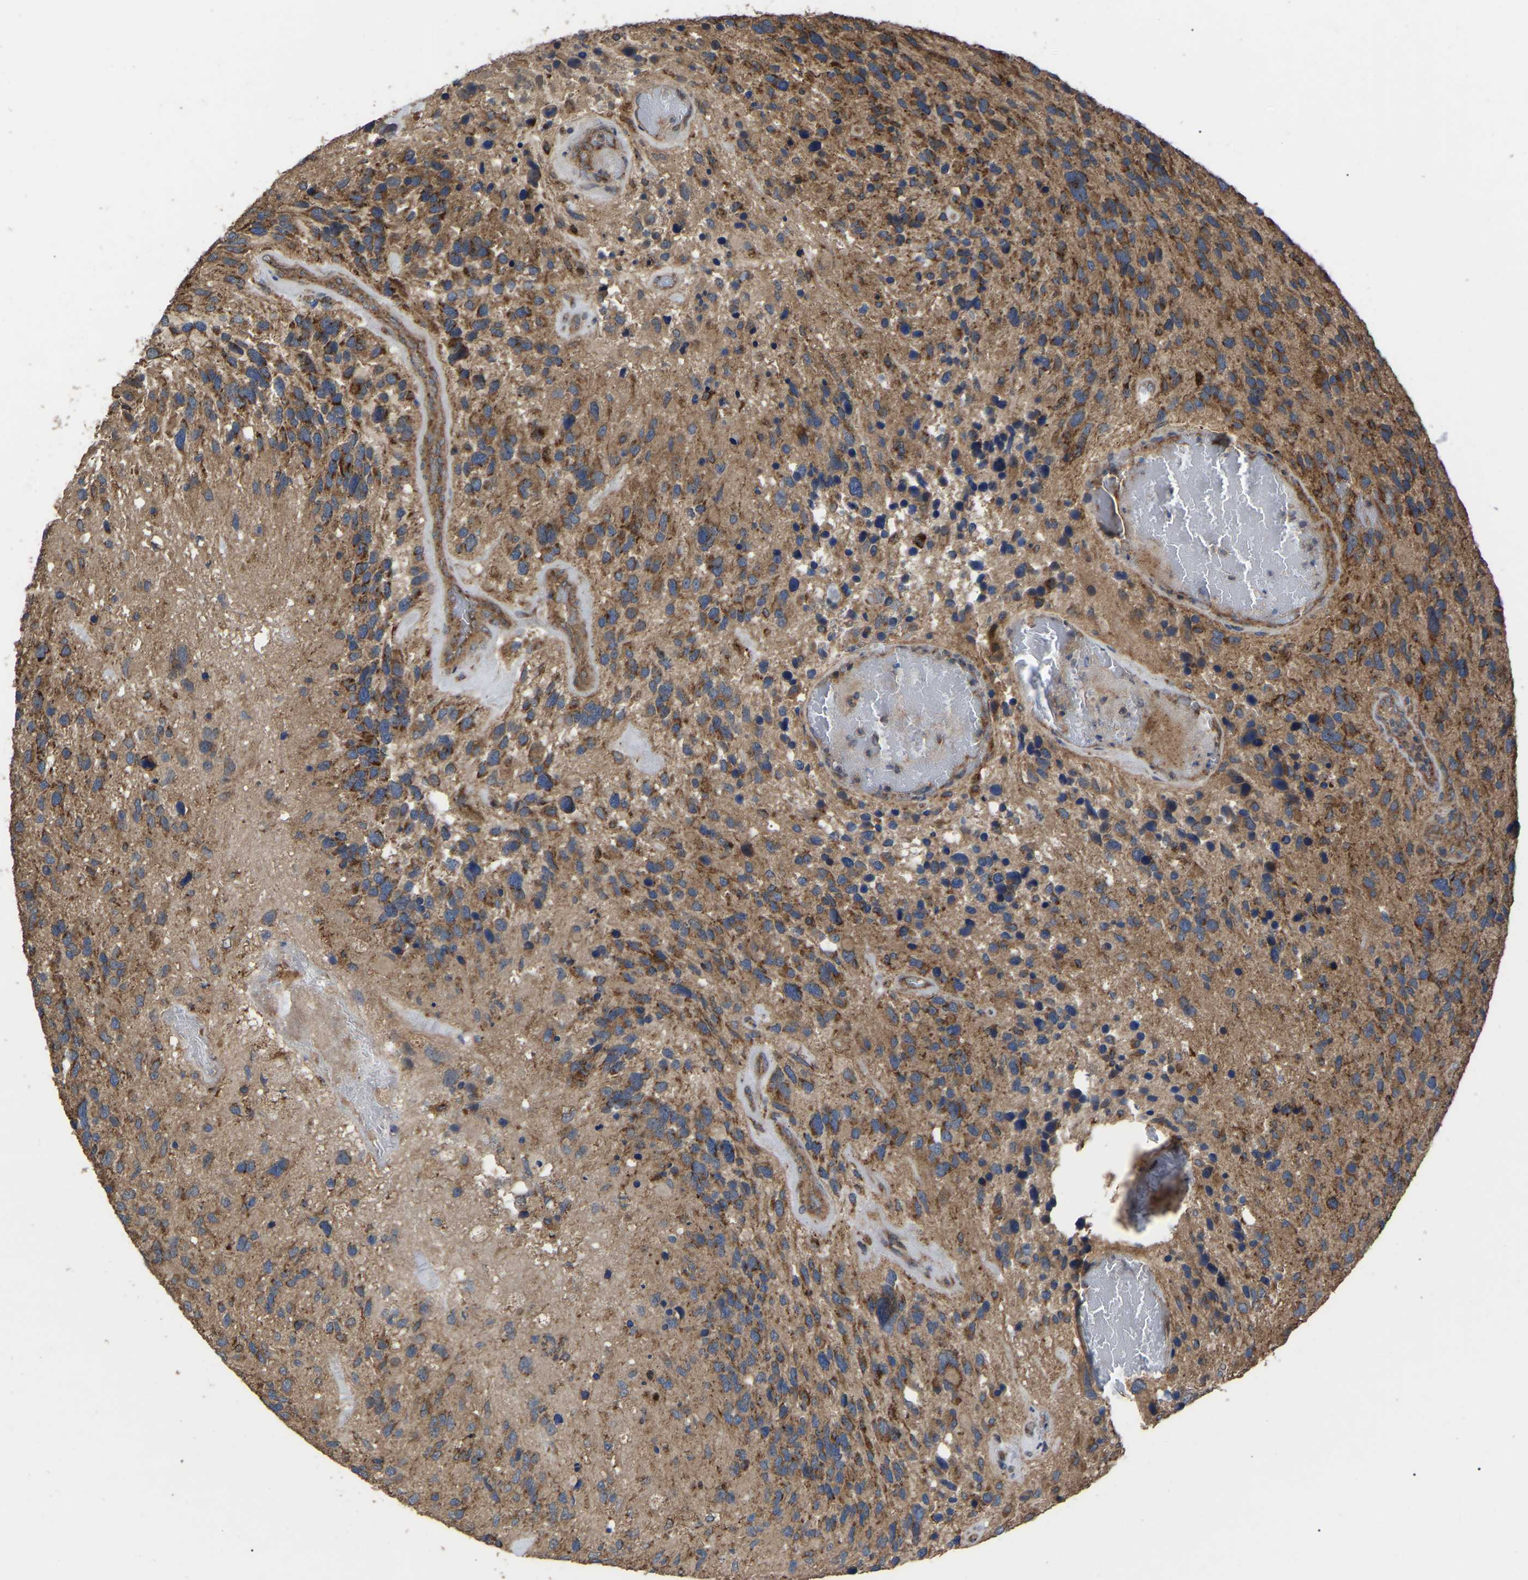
{"staining": {"intensity": "strong", "quantity": ">75%", "location": "cytoplasmic/membranous"}, "tissue": "glioma", "cell_type": "Tumor cells", "image_type": "cancer", "snomed": [{"axis": "morphology", "description": "Glioma, malignant, High grade"}, {"axis": "topography", "description": "Brain"}], "caption": "An IHC micrograph of tumor tissue is shown. Protein staining in brown labels strong cytoplasmic/membranous positivity in glioma within tumor cells.", "gene": "GCC1", "patient": {"sex": "female", "age": 58}}